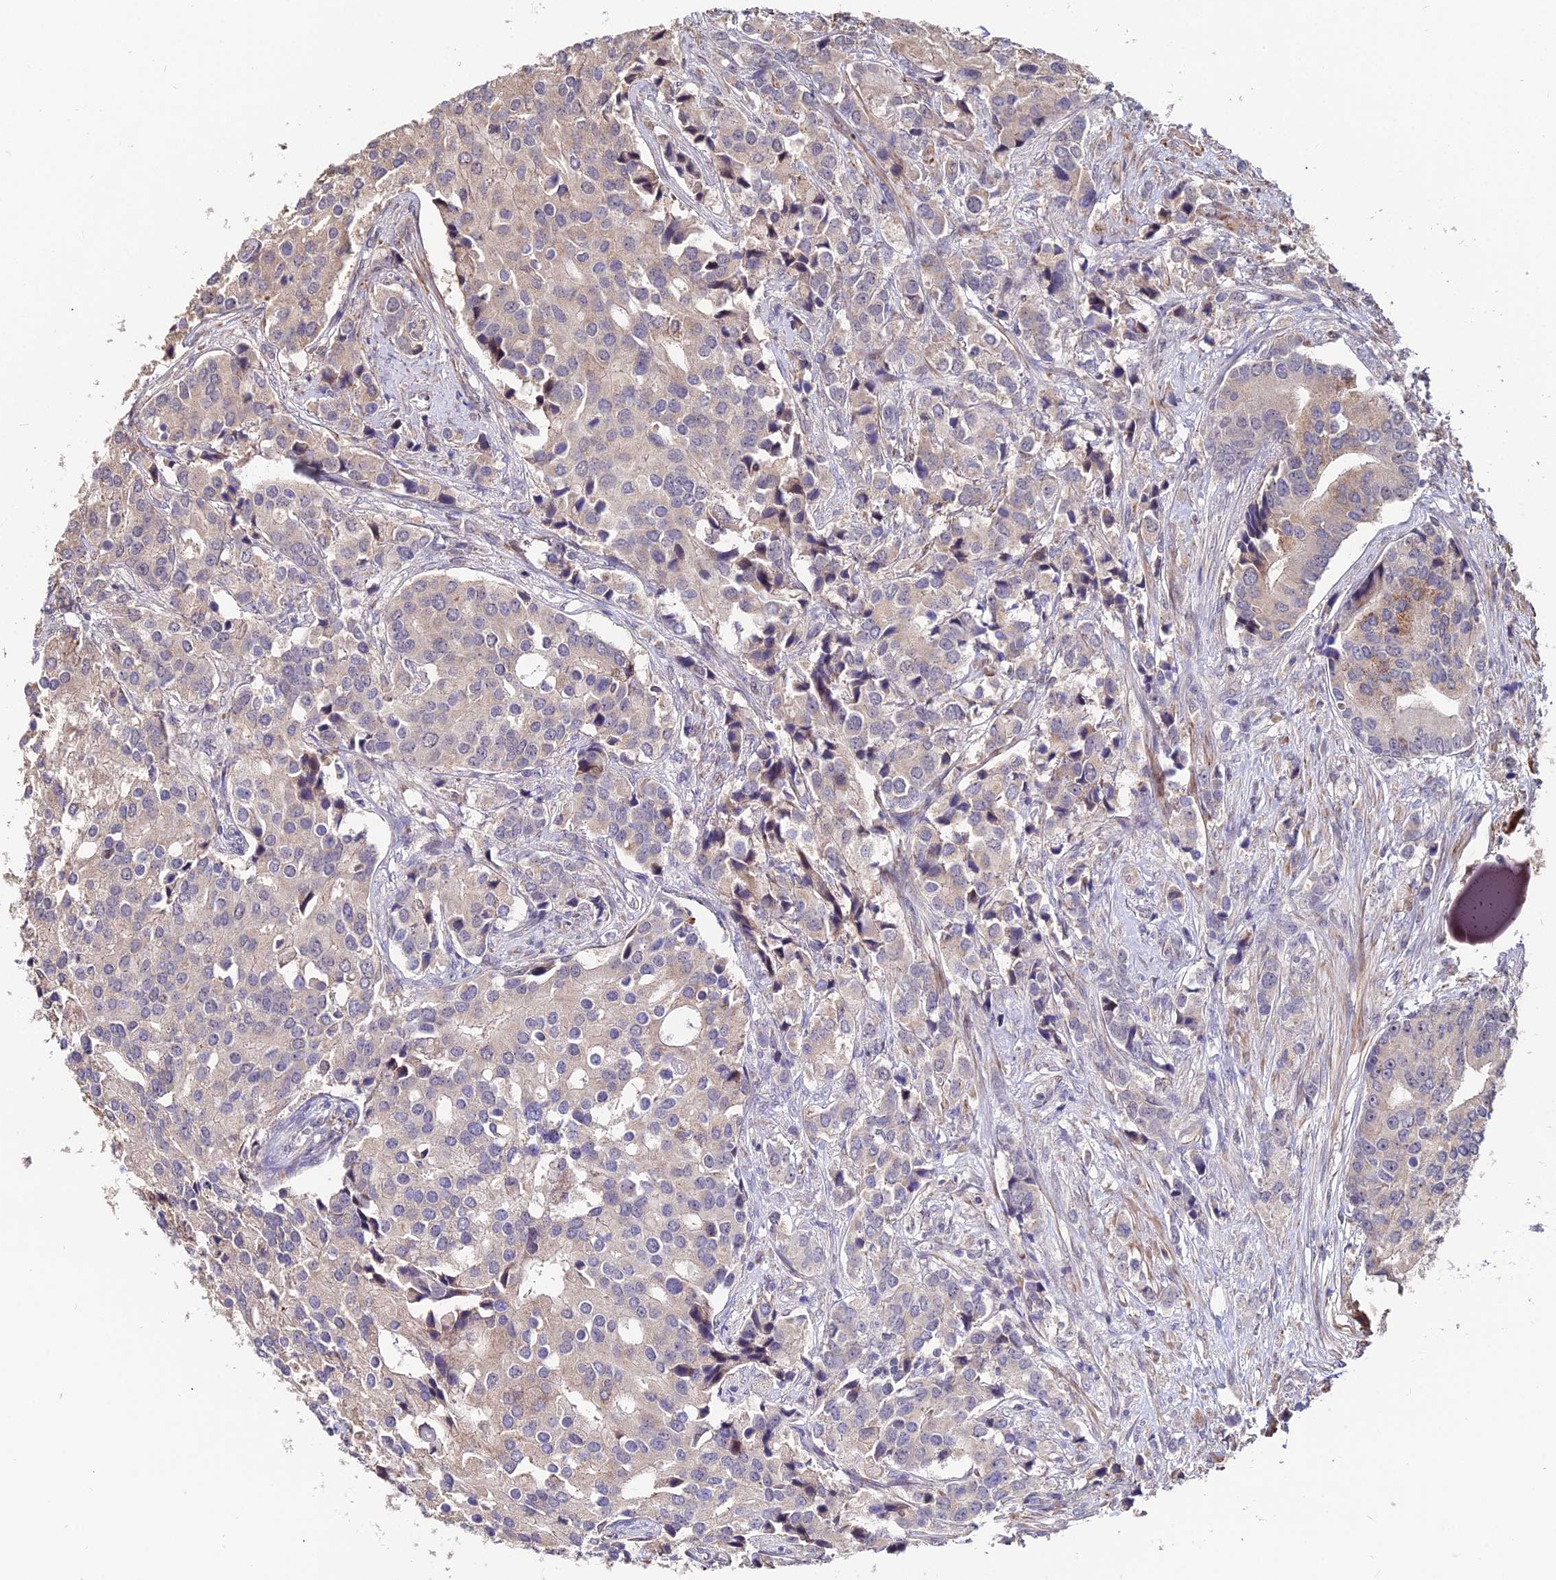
{"staining": {"intensity": "weak", "quantity": "<25%", "location": "cytoplasmic/membranous"}, "tissue": "prostate cancer", "cell_type": "Tumor cells", "image_type": "cancer", "snomed": [{"axis": "morphology", "description": "Adenocarcinoma, High grade"}, {"axis": "topography", "description": "Prostate"}], "caption": "This is an IHC image of prostate cancer. There is no positivity in tumor cells.", "gene": "ACTR5", "patient": {"sex": "male", "age": 62}}